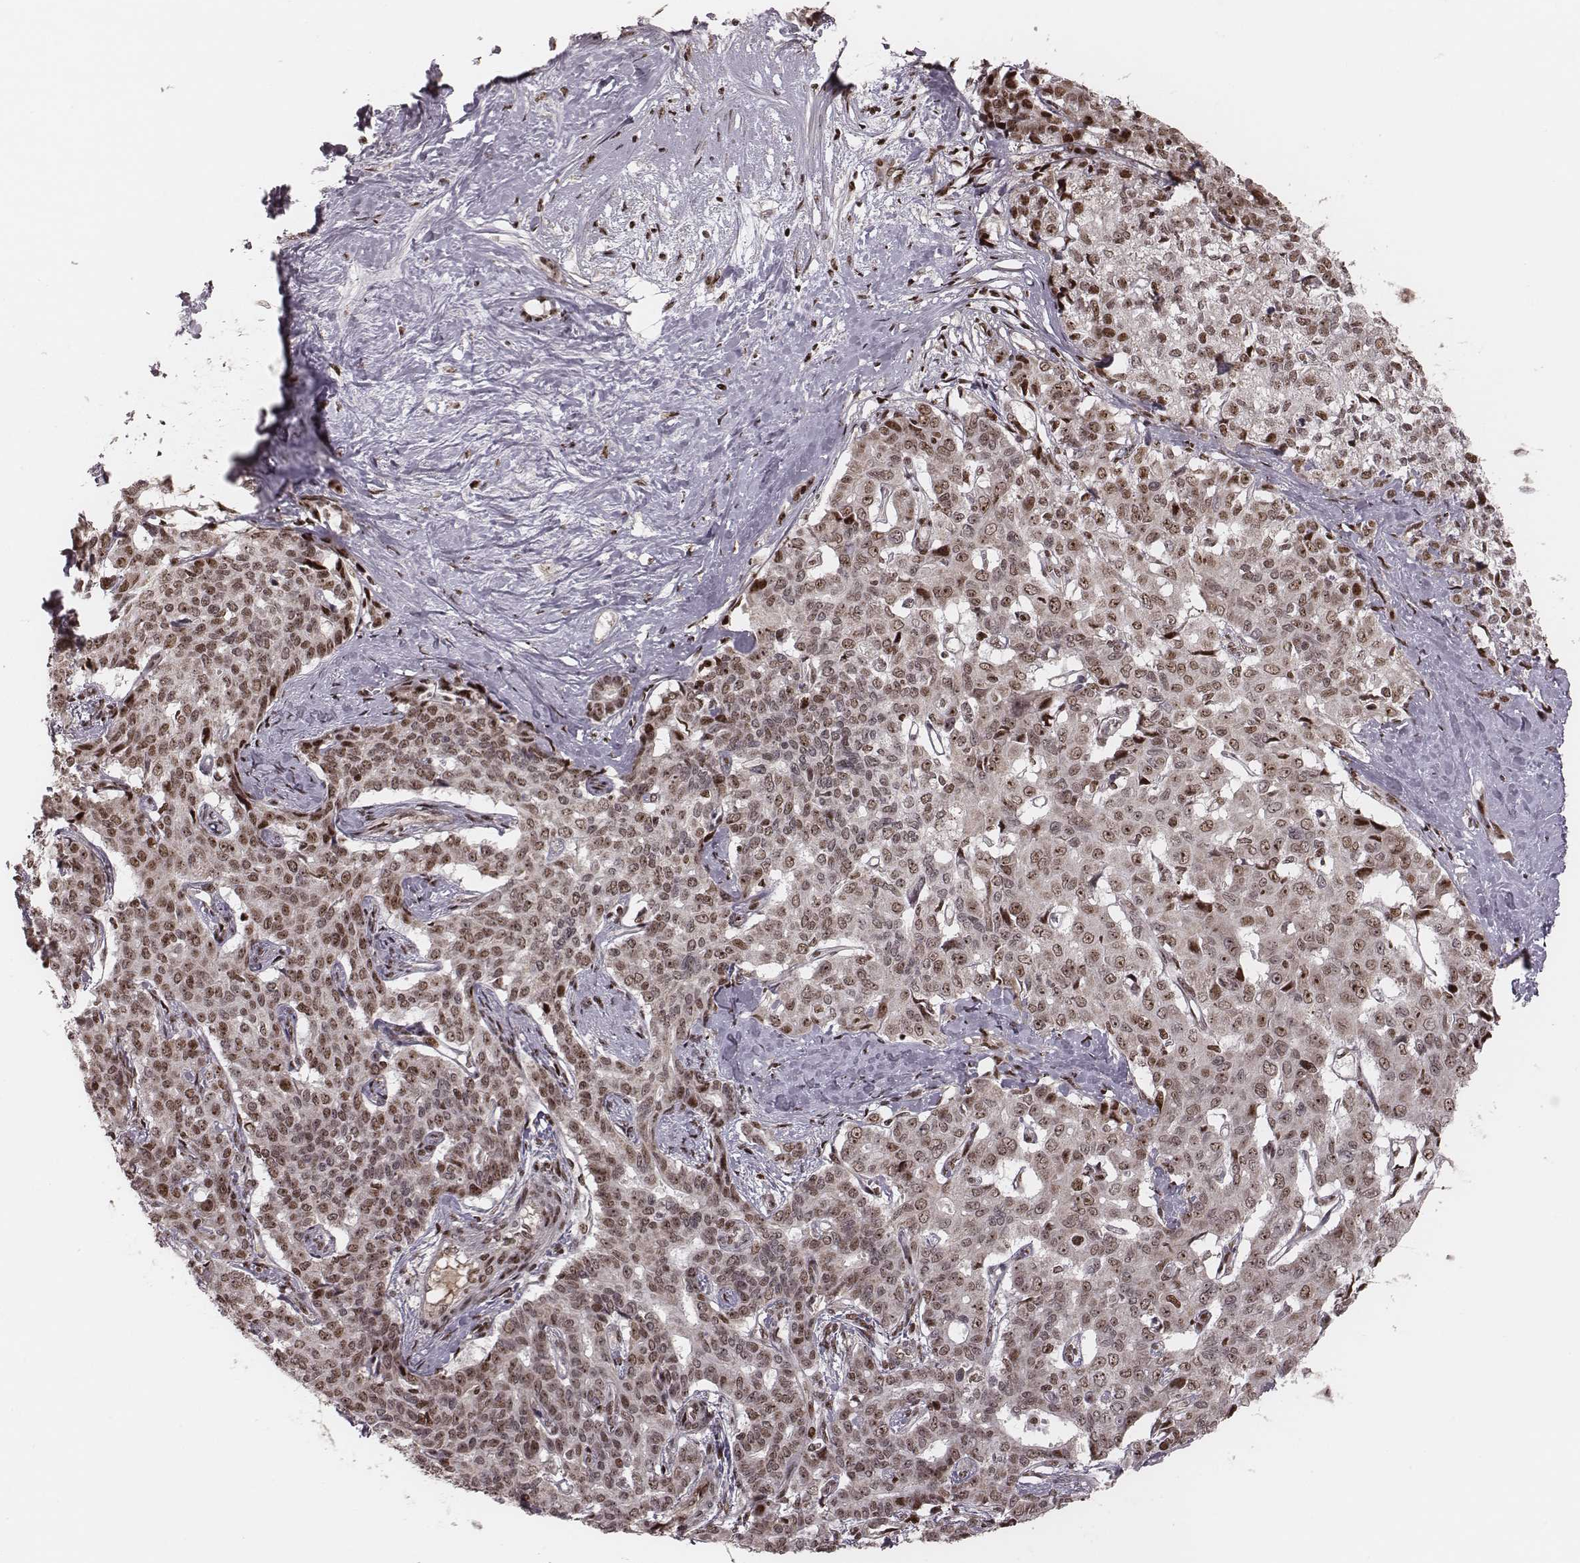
{"staining": {"intensity": "moderate", "quantity": "25%-75%", "location": "nuclear"}, "tissue": "liver cancer", "cell_type": "Tumor cells", "image_type": "cancer", "snomed": [{"axis": "morphology", "description": "Cholangiocarcinoma"}, {"axis": "topography", "description": "Liver"}], "caption": "IHC micrograph of liver cancer (cholangiocarcinoma) stained for a protein (brown), which demonstrates medium levels of moderate nuclear staining in about 25%-75% of tumor cells.", "gene": "VRK3", "patient": {"sex": "female", "age": 47}}